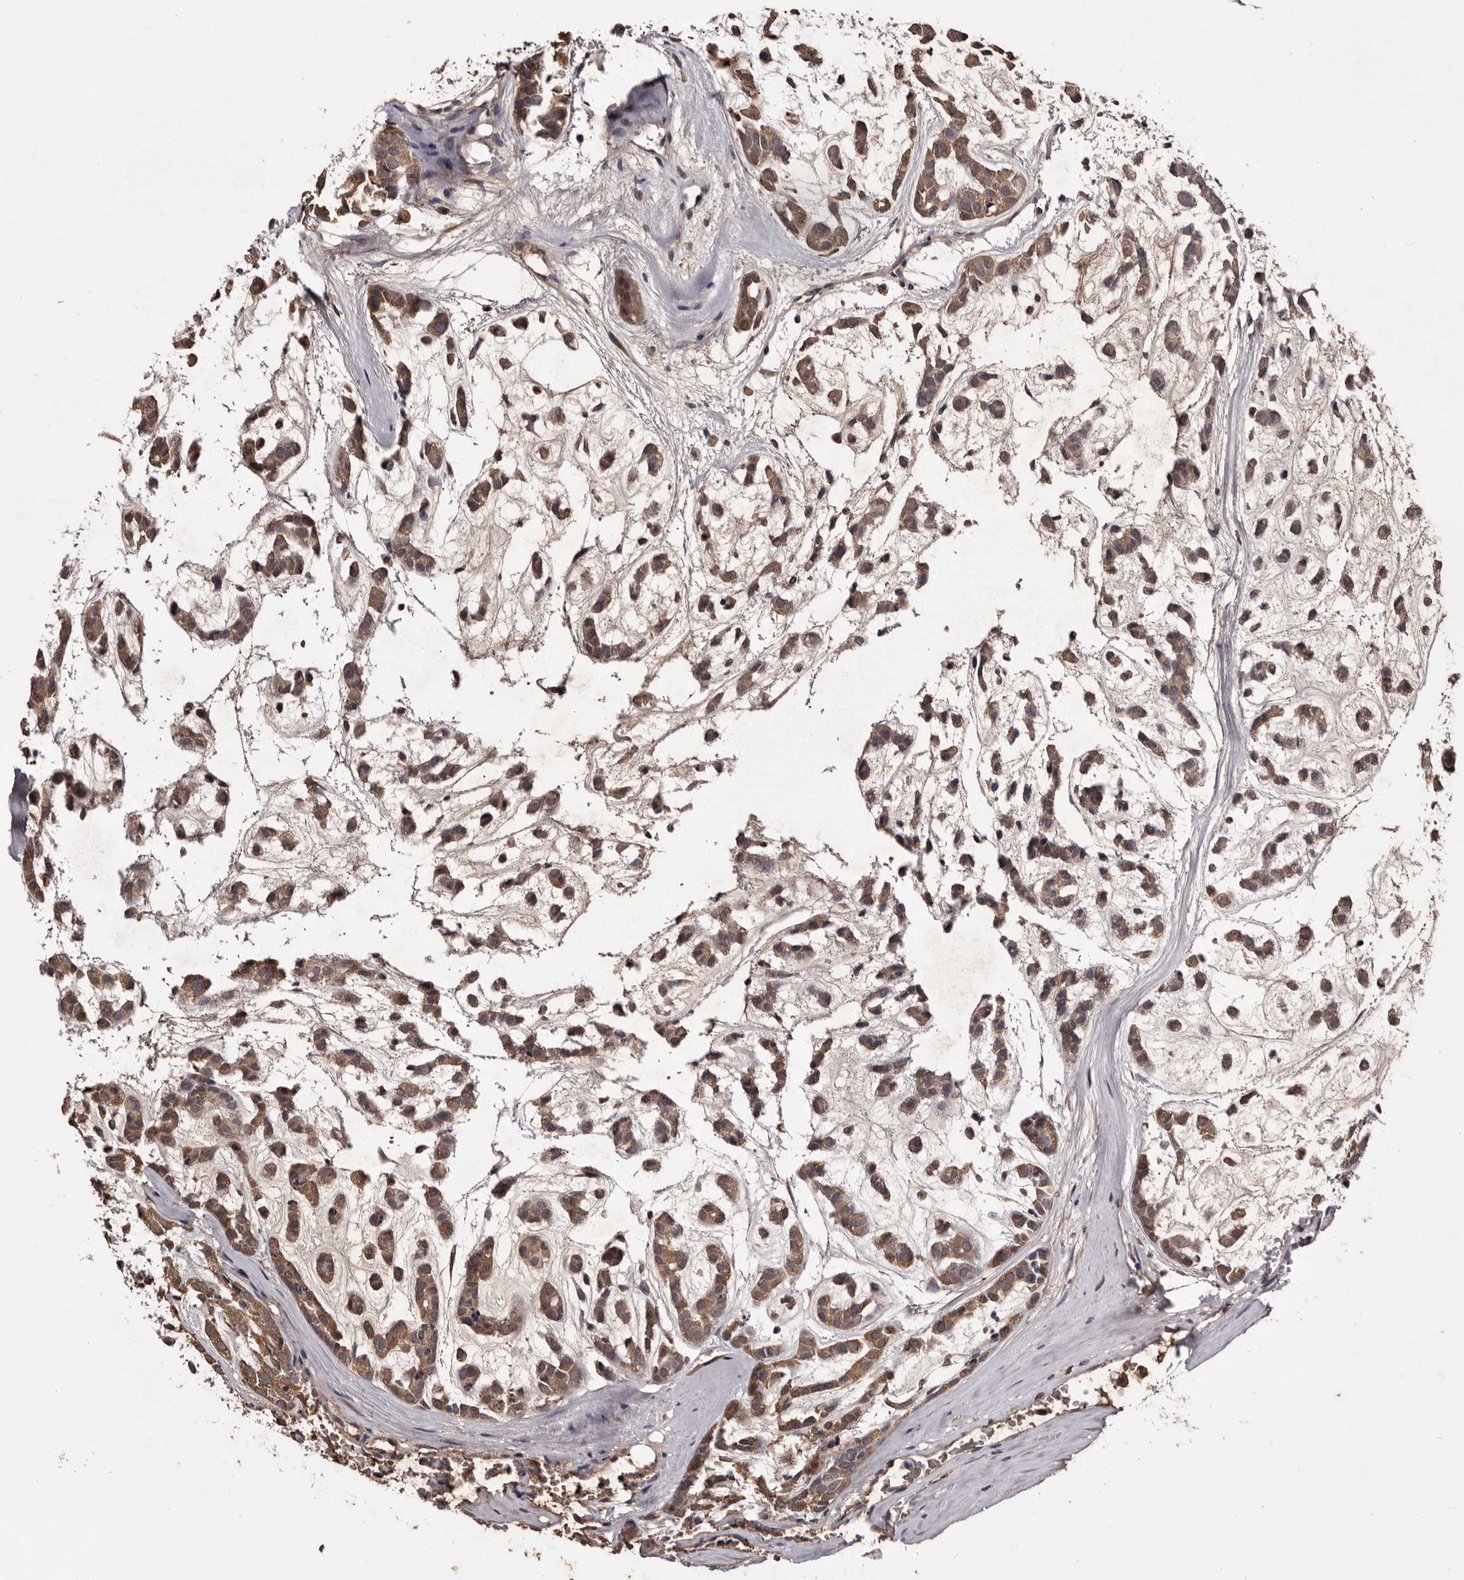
{"staining": {"intensity": "moderate", "quantity": ">75%", "location": "cytoplasmic/membranous"}, "tissue": "head and neck cancer", "cell_type": "Tumor cells", "image_type": "cancer", "snomed": [{"axis": "morphology", "description": "Adenocarcinoma, NOS"}, {"axis": "morphology", "description": "Adenoma, NOS"}, {"axis": "topography", "description": "Head-Neck"}], "caption": "Head and neck adenoma tissue shows moderate cytoplasmic/membranous positivity in approximately >75% of tumor cells The staining was performed using DAB (3,3'-diaminobenzidine), with brown indicating positive protein expression. Nuclei are stained blue with hematoxylin.", "gene": "CYP1B1", "patient": {"sex": "female", "age": 55}}